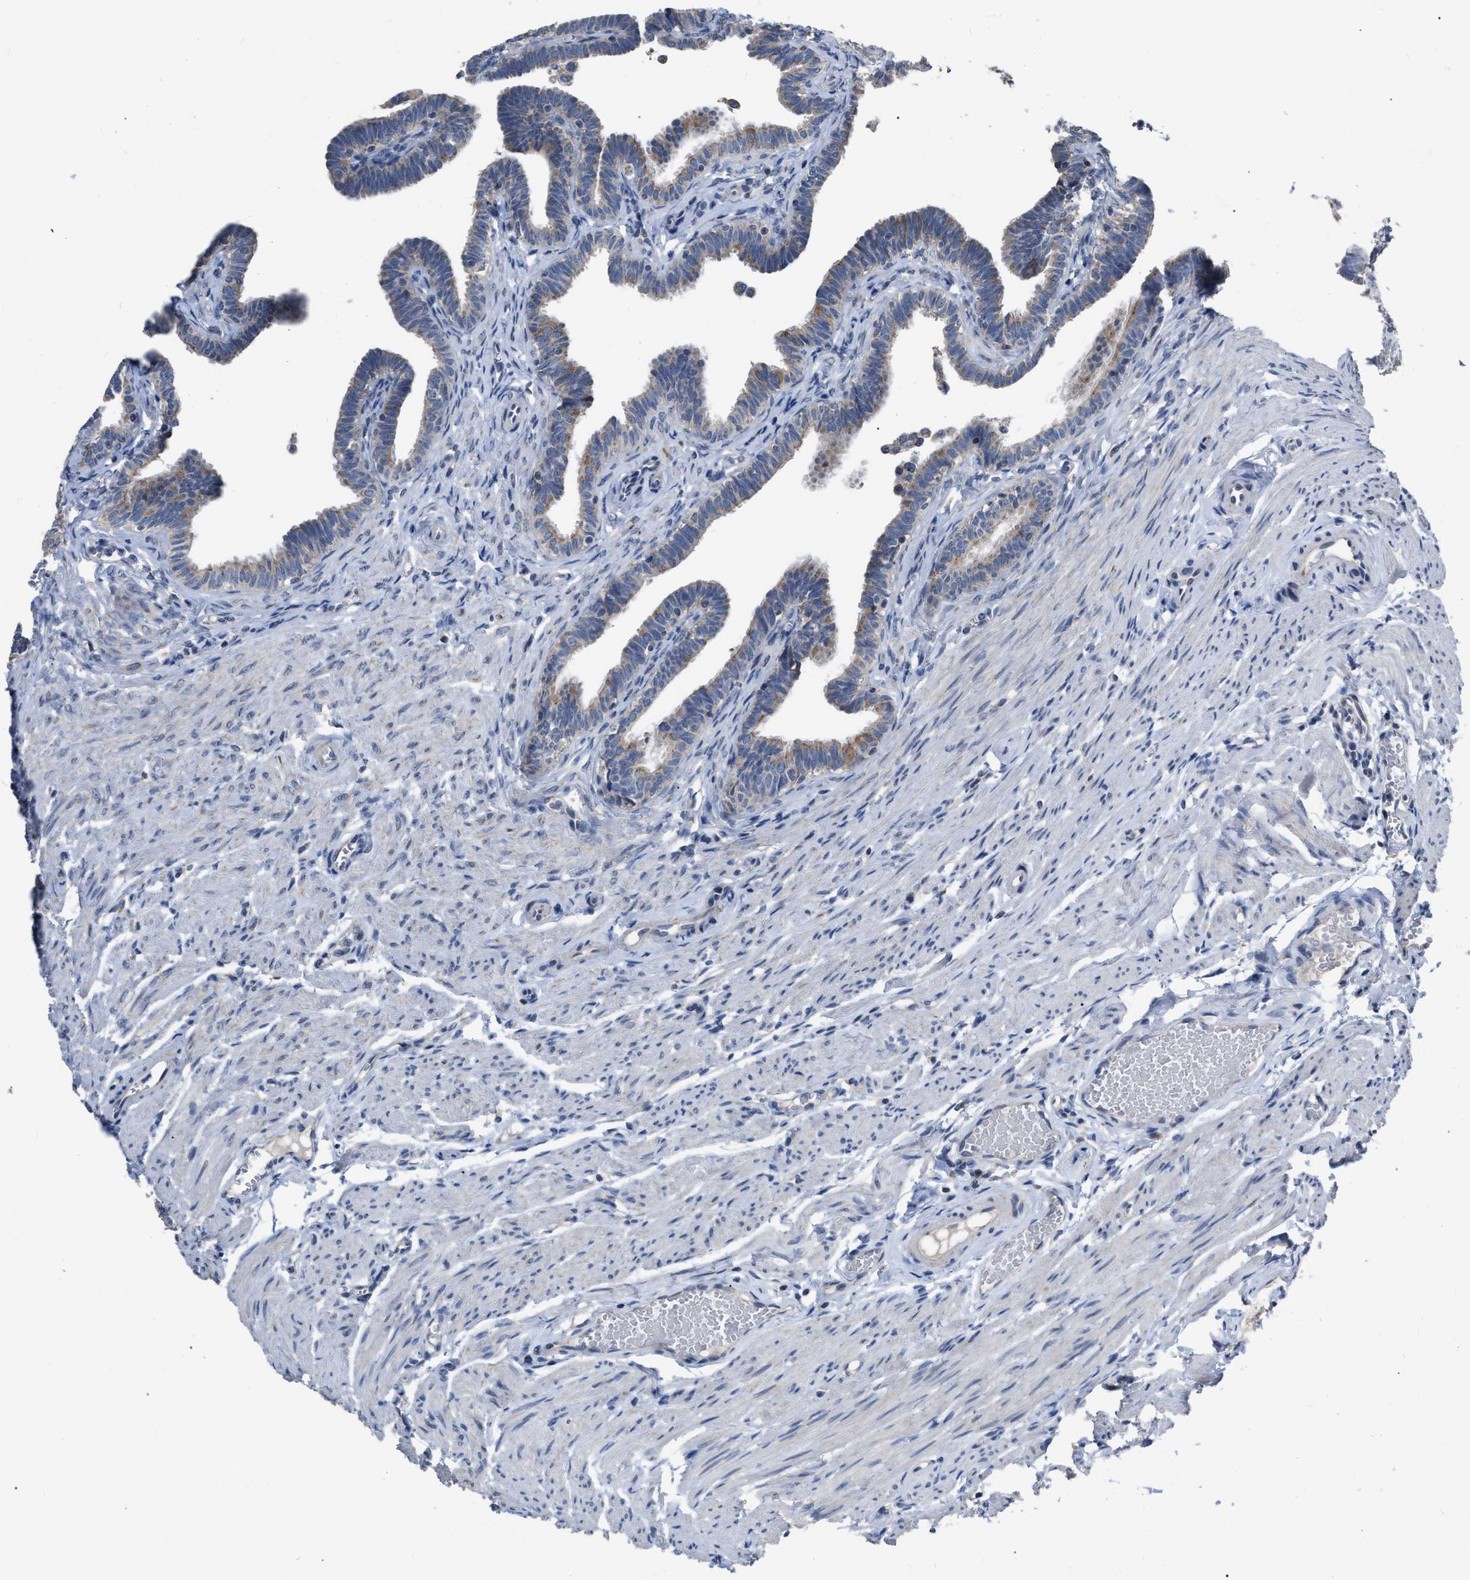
{"staining": {"intensity": "weak", "quantity": "25%-75%", "location": "cytoplasmic/membranous"}, "tissue": "fallopian tube", "cell_type": "Glandular cells", "image_type": "normal", "snomed": [{"axis": "morphology", "description": "Normal tissue, NOS"}, {"axis": "topography", "description": "Fallopian tube"}, {"axis": "topography", "description": "Ovary"}], "caption": "High-magnification brightfield microscopy of benign fallopian tube stained with DAB (brown) and counterstained with hematoxylin (blue). glandular cells exhibit weak cytoplasmic/membranous positivity is seen in approximately25%-75% of cells.", "gene": "DDX56", "patient": {"sex": "female", "age": 23}}